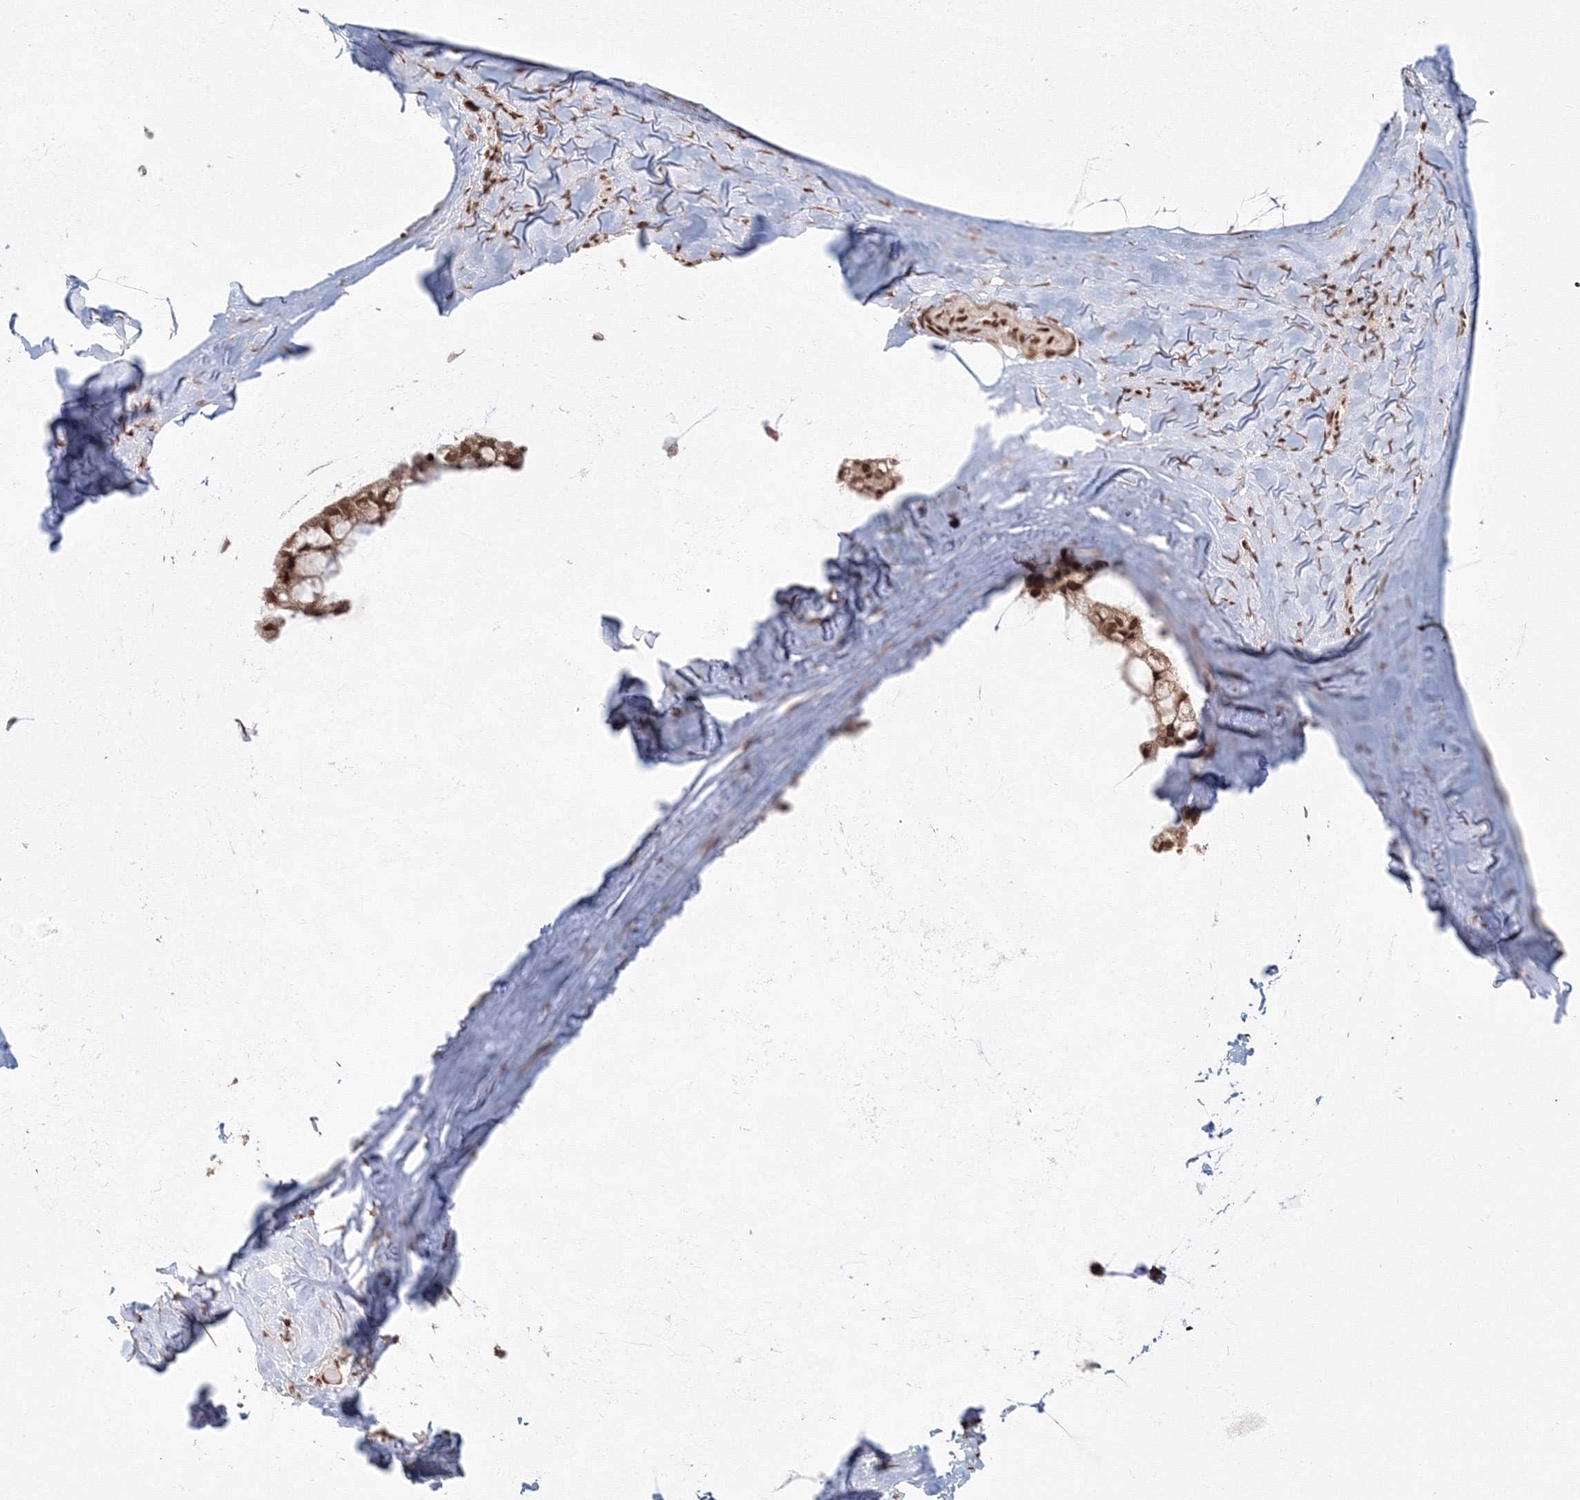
{"staining": {"intensity": "moderate", "quantity": ">75%", "location": "nuclear"}, "tissue": "ovarian cancer", "cell_type": "Tumor cells", "image_type": "cancer", "snomed": [{"axis": "morphology", "description": "Cystadenocarcinoma, mucinous, NOS"}, {"axis": "topography", "description": "Ovary"}], "caption": "An IHC image of tumor tissue is shown. Protein staining in brown highlights moderate nuclear positivity in mucinous cystadenocarcinoma (ovarian) within tumor cells.", "gene": "KIF20A", "patient": {"sex": "female", "age": 39}}